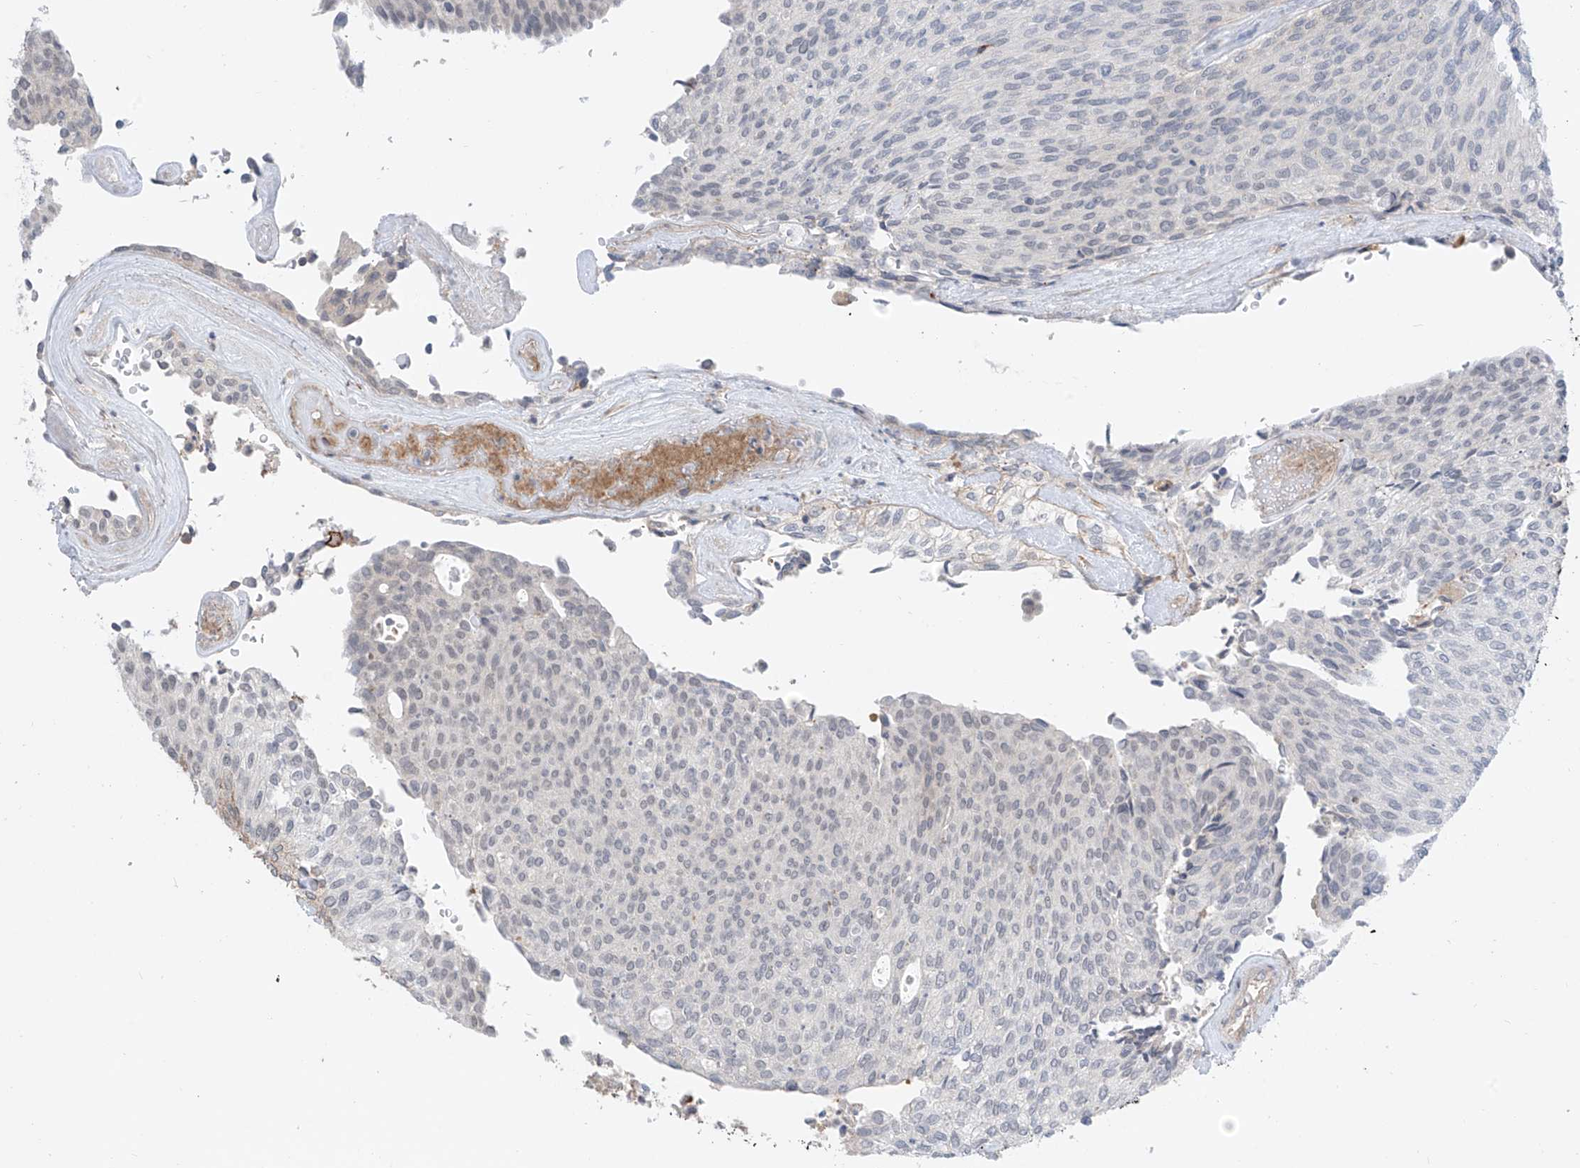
{"staining": {"intensity": "negative", "quantity": "none", "location": "none"}, "tissue": "urothelial cancer", "cell_type": "Tumor cells", "image_type": "cancer", "snomed": [{"axis": "morphology", "description": "Urothelial carcinoma, Low grade"}, {"axis": "topography", "description": "Urinary bladder"}], "caption": "Tumor cells show no significant protein expression in urothelial cancer.", "gene": "ABLIM2", "patient": {"sex": "female", "age": 79}}